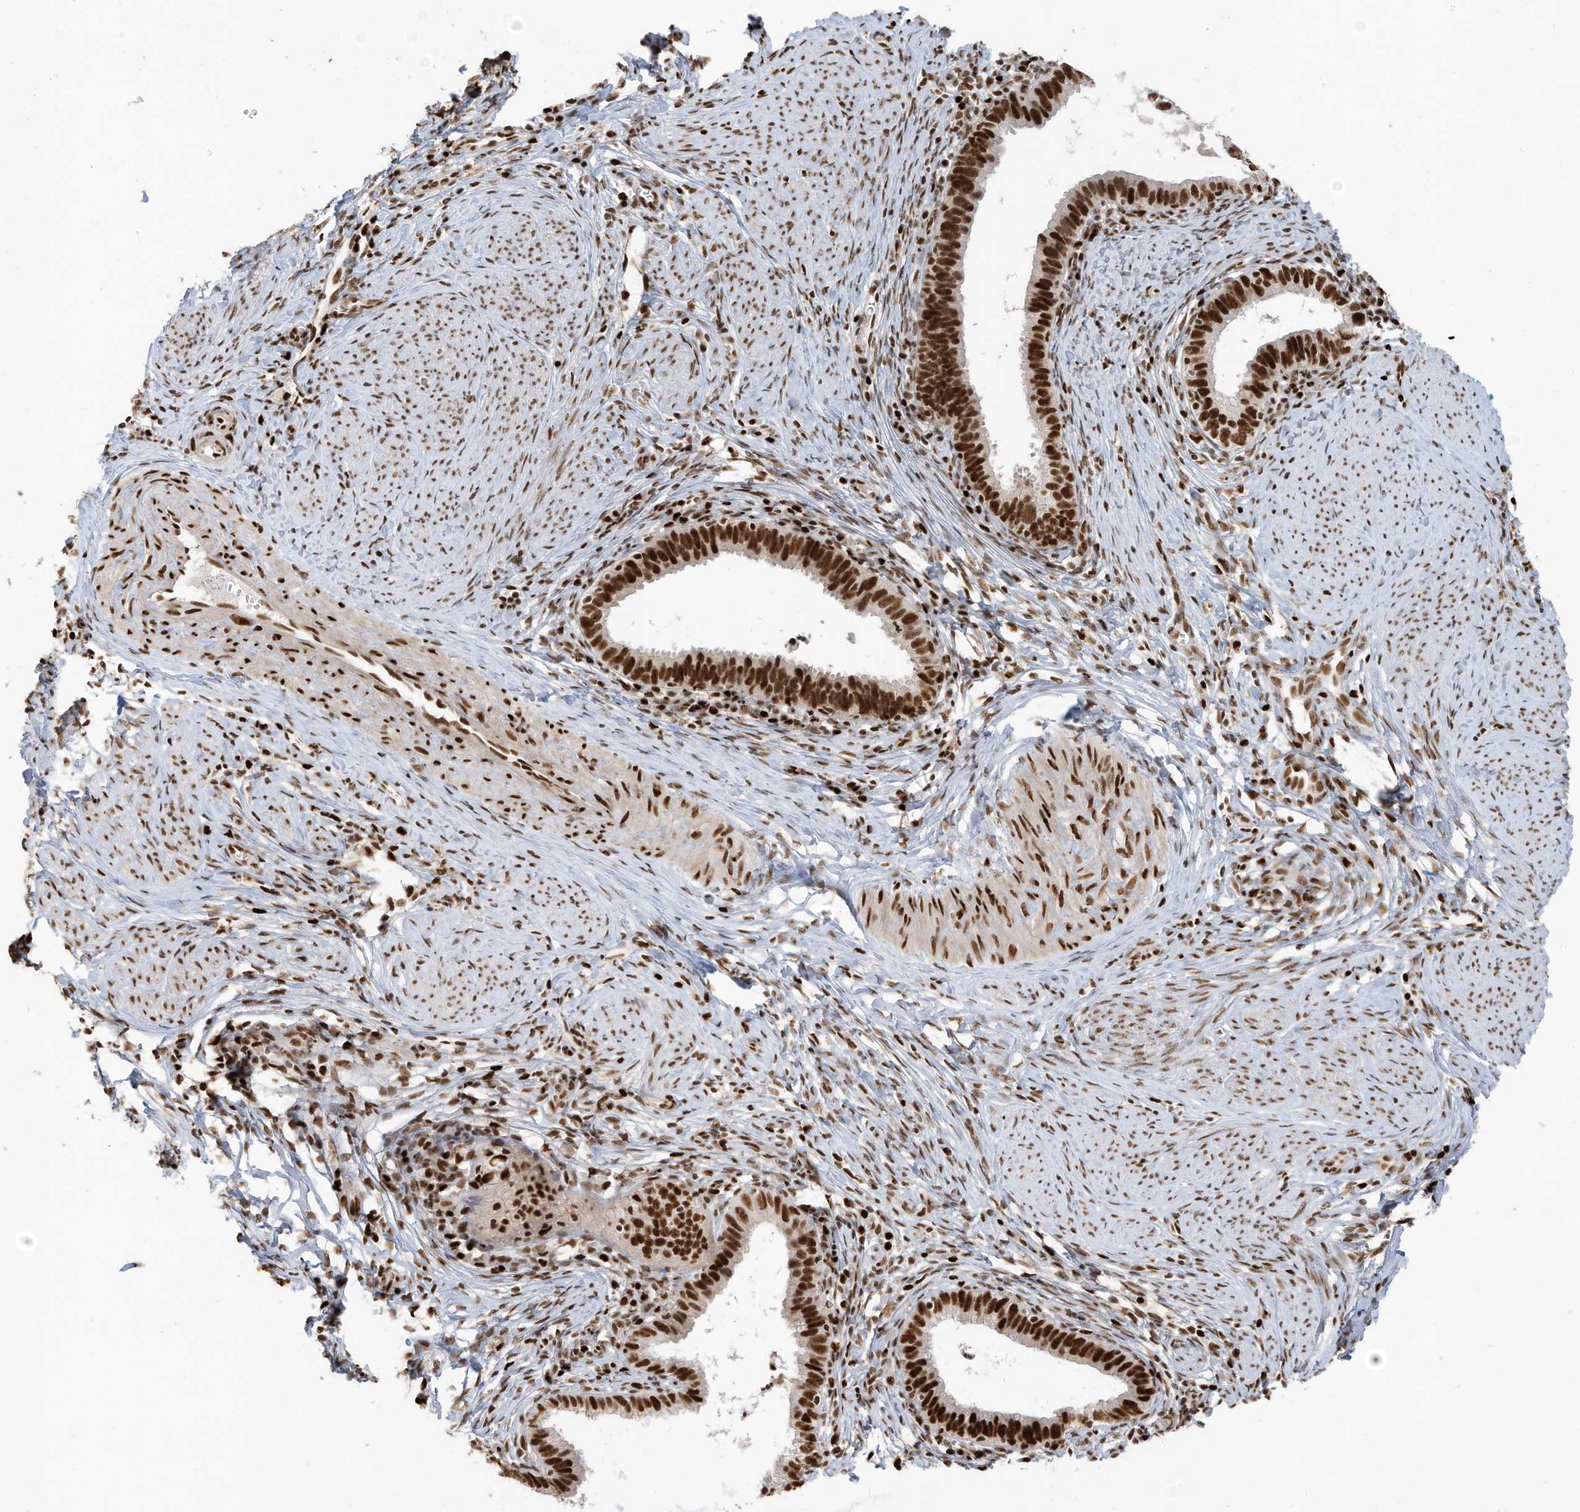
{"staining": {"intensity": "strong", "quantity": ">75%", "location": "nuclear"}, "tissue": "cervical cancer", "cell_type": "Tumor cells", "image_type": "cancer", "snomed": [{"axis": "morphology", "description": "Adenocarcinoma, NOS"}, {"axis": "topography", "description": "Cervix"}], "caption": "Immunohistochemistry of human adenocarcinoma (cervical) shows high levels of strong nuclear expression in about >75% of tumor cells.", "gene": "SAMD15", "patient": {"sex": "female", "age": 36}}